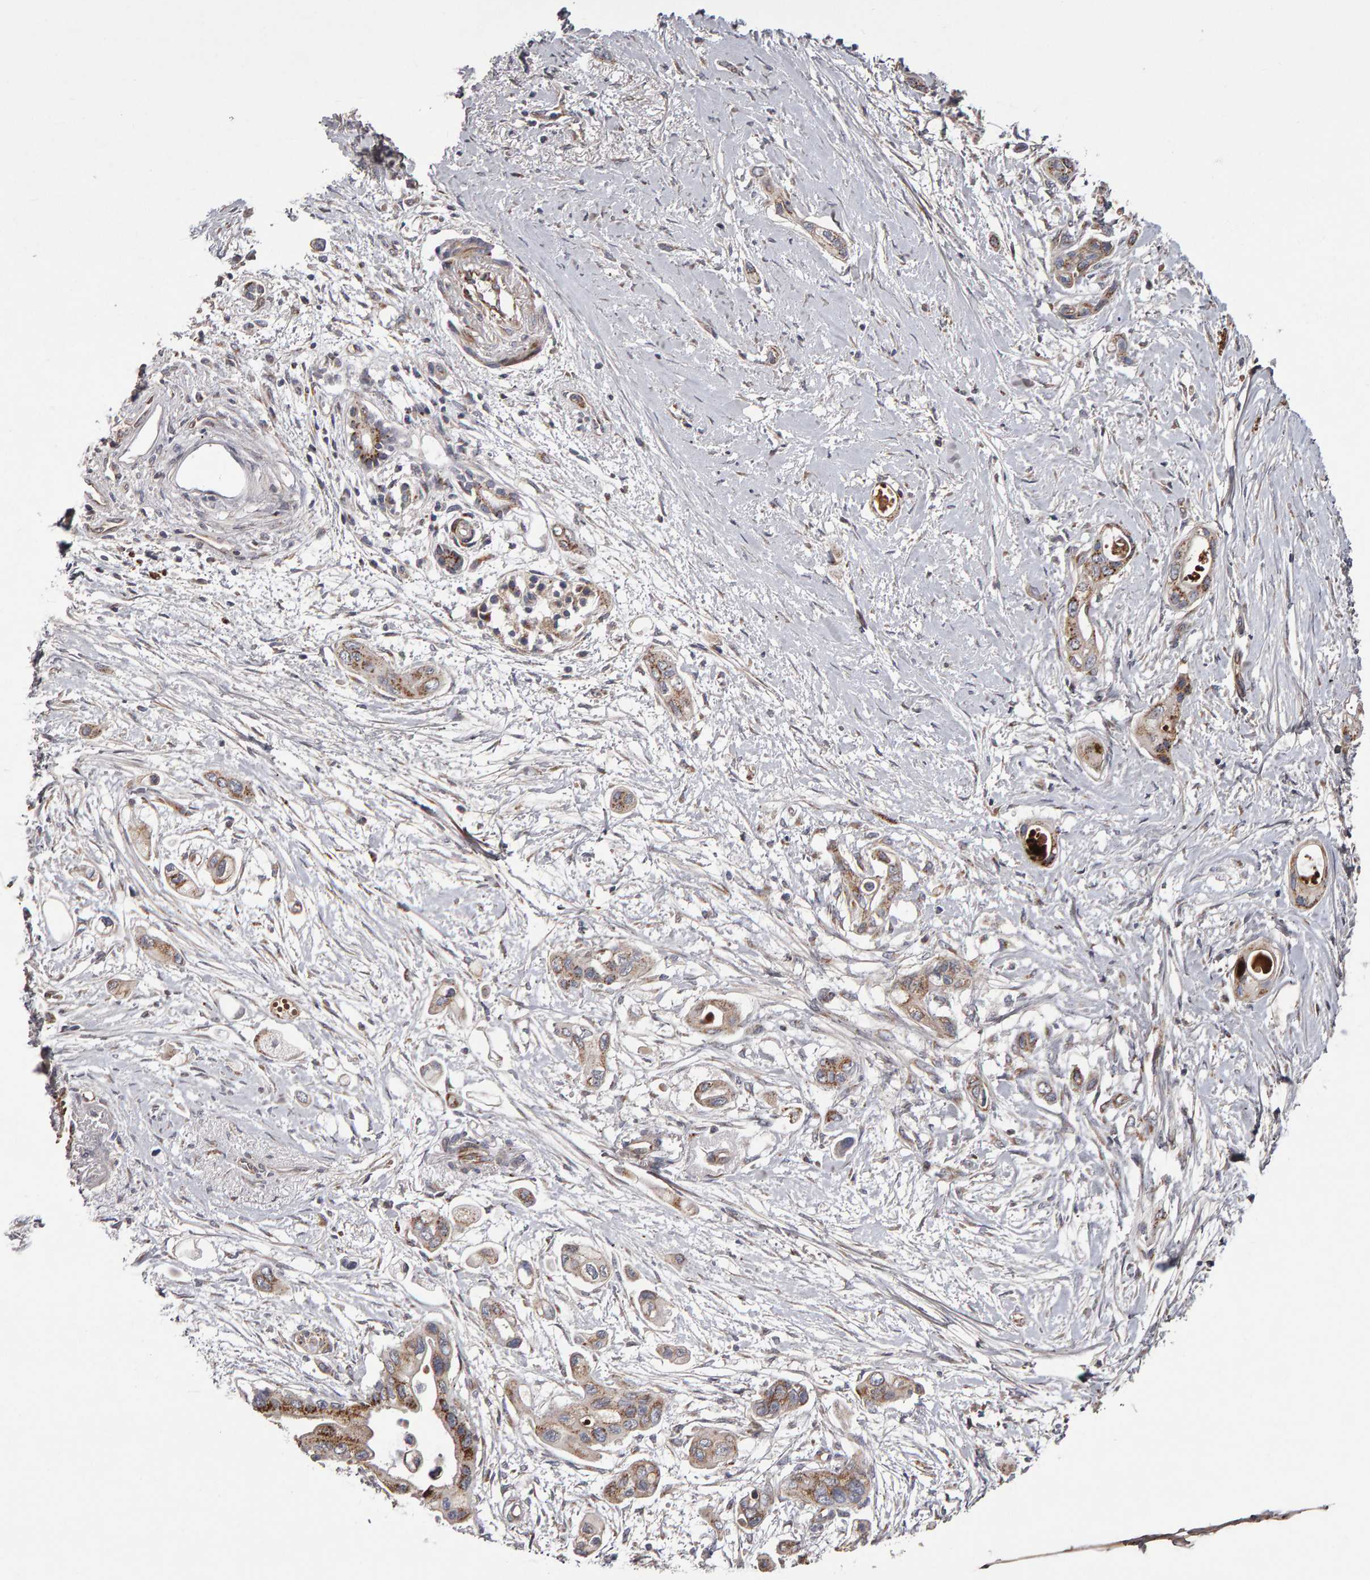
{"staining": {"intensity": "moderate", "quantity": ">75%", "location": "cytoplasmic/membranous"}, "tissue": "pancreatic cancer", "cell_type": "Tumor cells", "image_type": "cancer", "snomed": [{"axis": "morphology", "description": "Adenocarcinoma, NOS"}, {"axis": "topography", "description": "Pancreas"}], "caption": "Immunohistochemical staining of pancreatic cancer demonstrates medium levels of moderate cytoplasmic/membranous staining in about >75% of tumor cells.", "gene": "CANT1", "patient": {"sex": "male", "age": 59}}